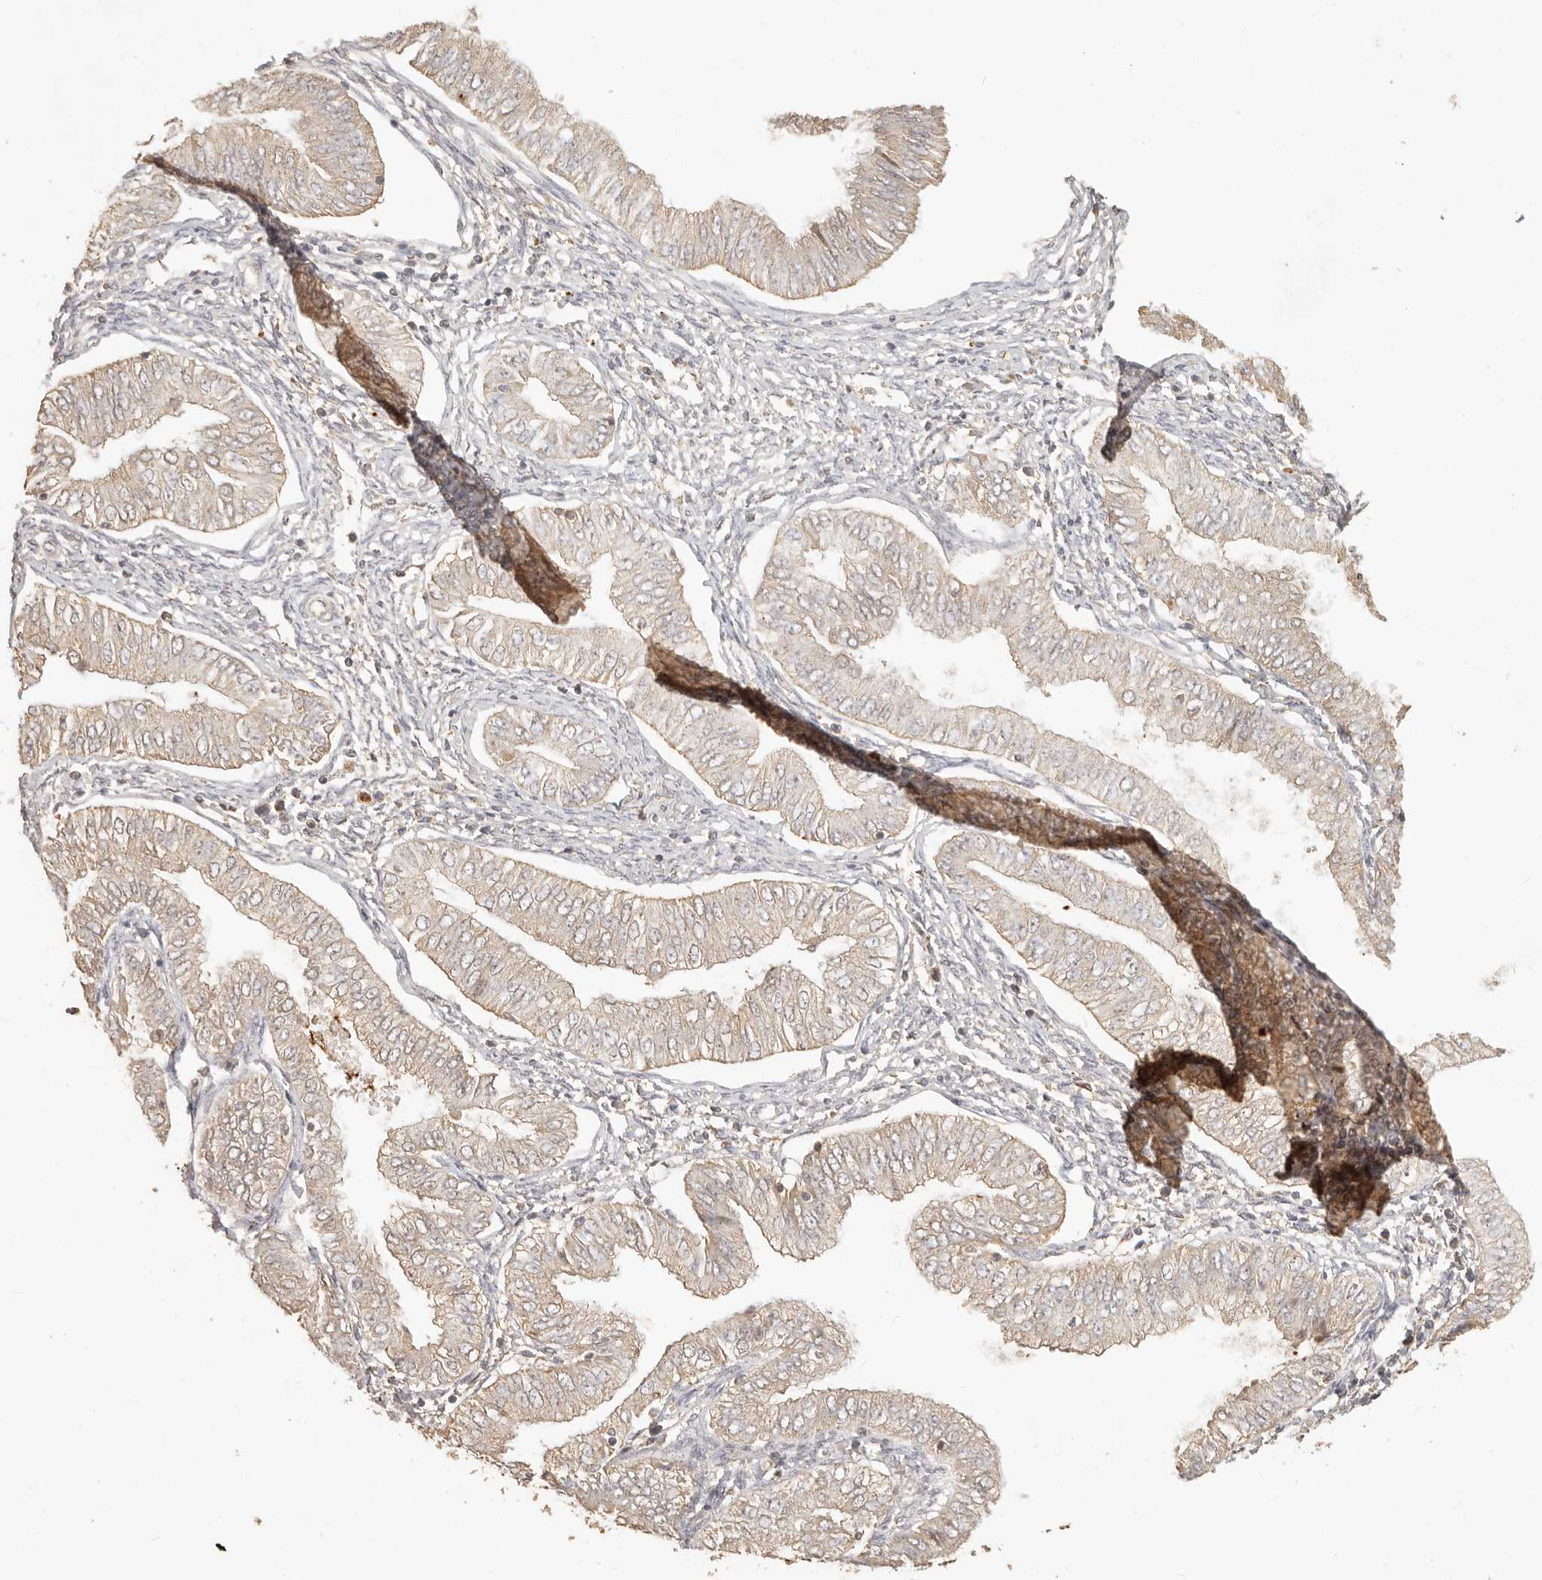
{"staining": {"intensity": "weak", "quantity": ">75%", "location": "cytoplasmic/membranous,nuclear"}, "tissue": "endometrial cancer", "cell_type": "Tumor cells", "image_type": "cancer", "snomed": [{"axis": "morphology", "description": "Normal tissue, NOS"}, {"axis": "morphology", "description": "Adenocarcinoma, NOS"}, {"axis": "topography", "description": "Endometrium"}], "caption": "Protein expression analysis of human endometrial cancer (adenocarcinoma) reveals weak cytoplasmic/membranous and nuclear positivity in about >75% of tumor cells.", "gene": "INTS11", "patient": {"sex": "female", "age": 53}}